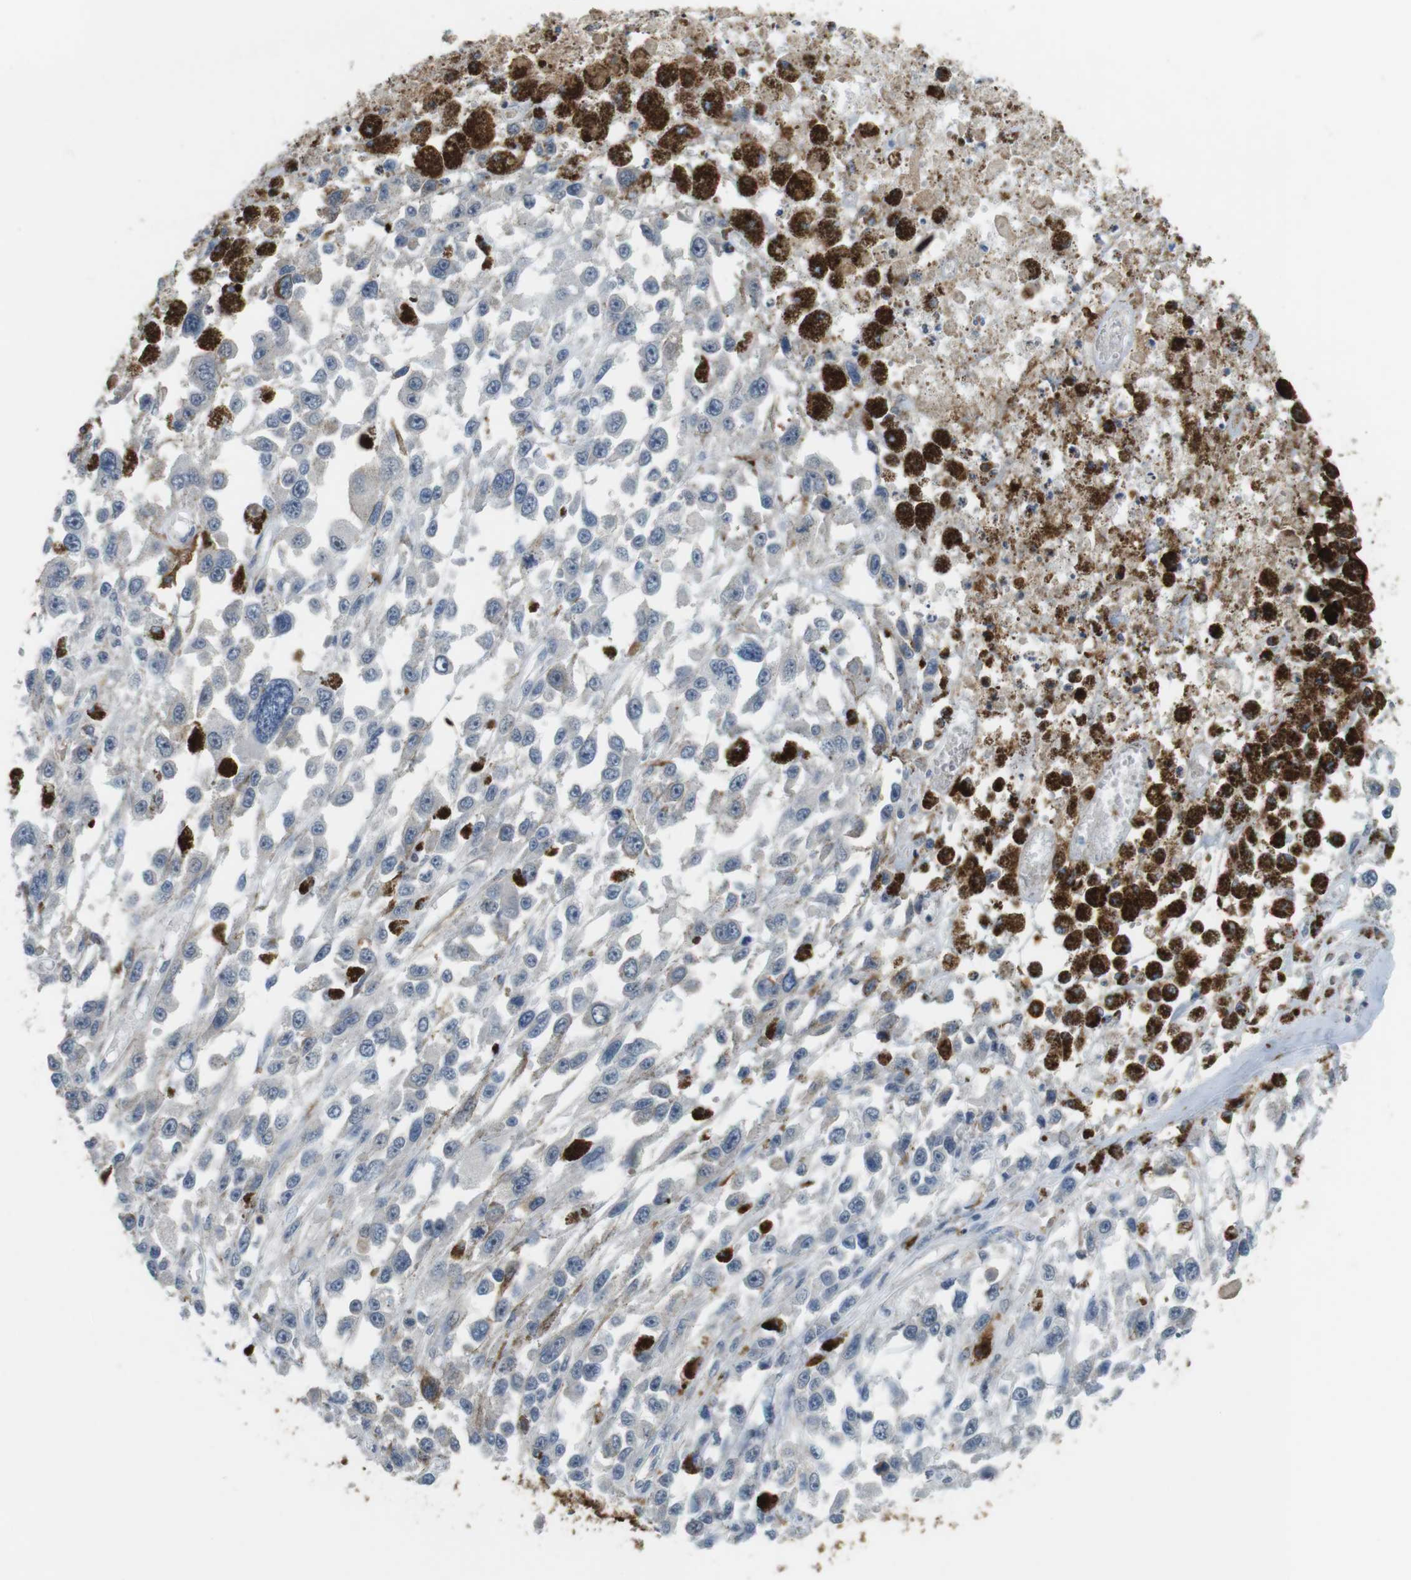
{"staining": {"intensity": "moderate", "quantity": "25%-75%", "location": "cytoplasmic/membranous"}, "tissue": "melanoma", "cell_type": "Tumor cells", "image_type": "cancer", "snomed": [{"axis": "morphology", "description": "Malignant melanoma, Metastatic site"}, {"axis": "topography", "description": "Lymph node"}], "caption": "This histopathology image demonstrates immunohistochemistry (IHC) staining of human malignant melanoma (metastatic site), with medium moderate cytoplasmic/membranous positivity in approximately 25%-75% of tumor cells.", "gene": "HLA-DRA", "patient": {"sex": "male", "age": 59}}